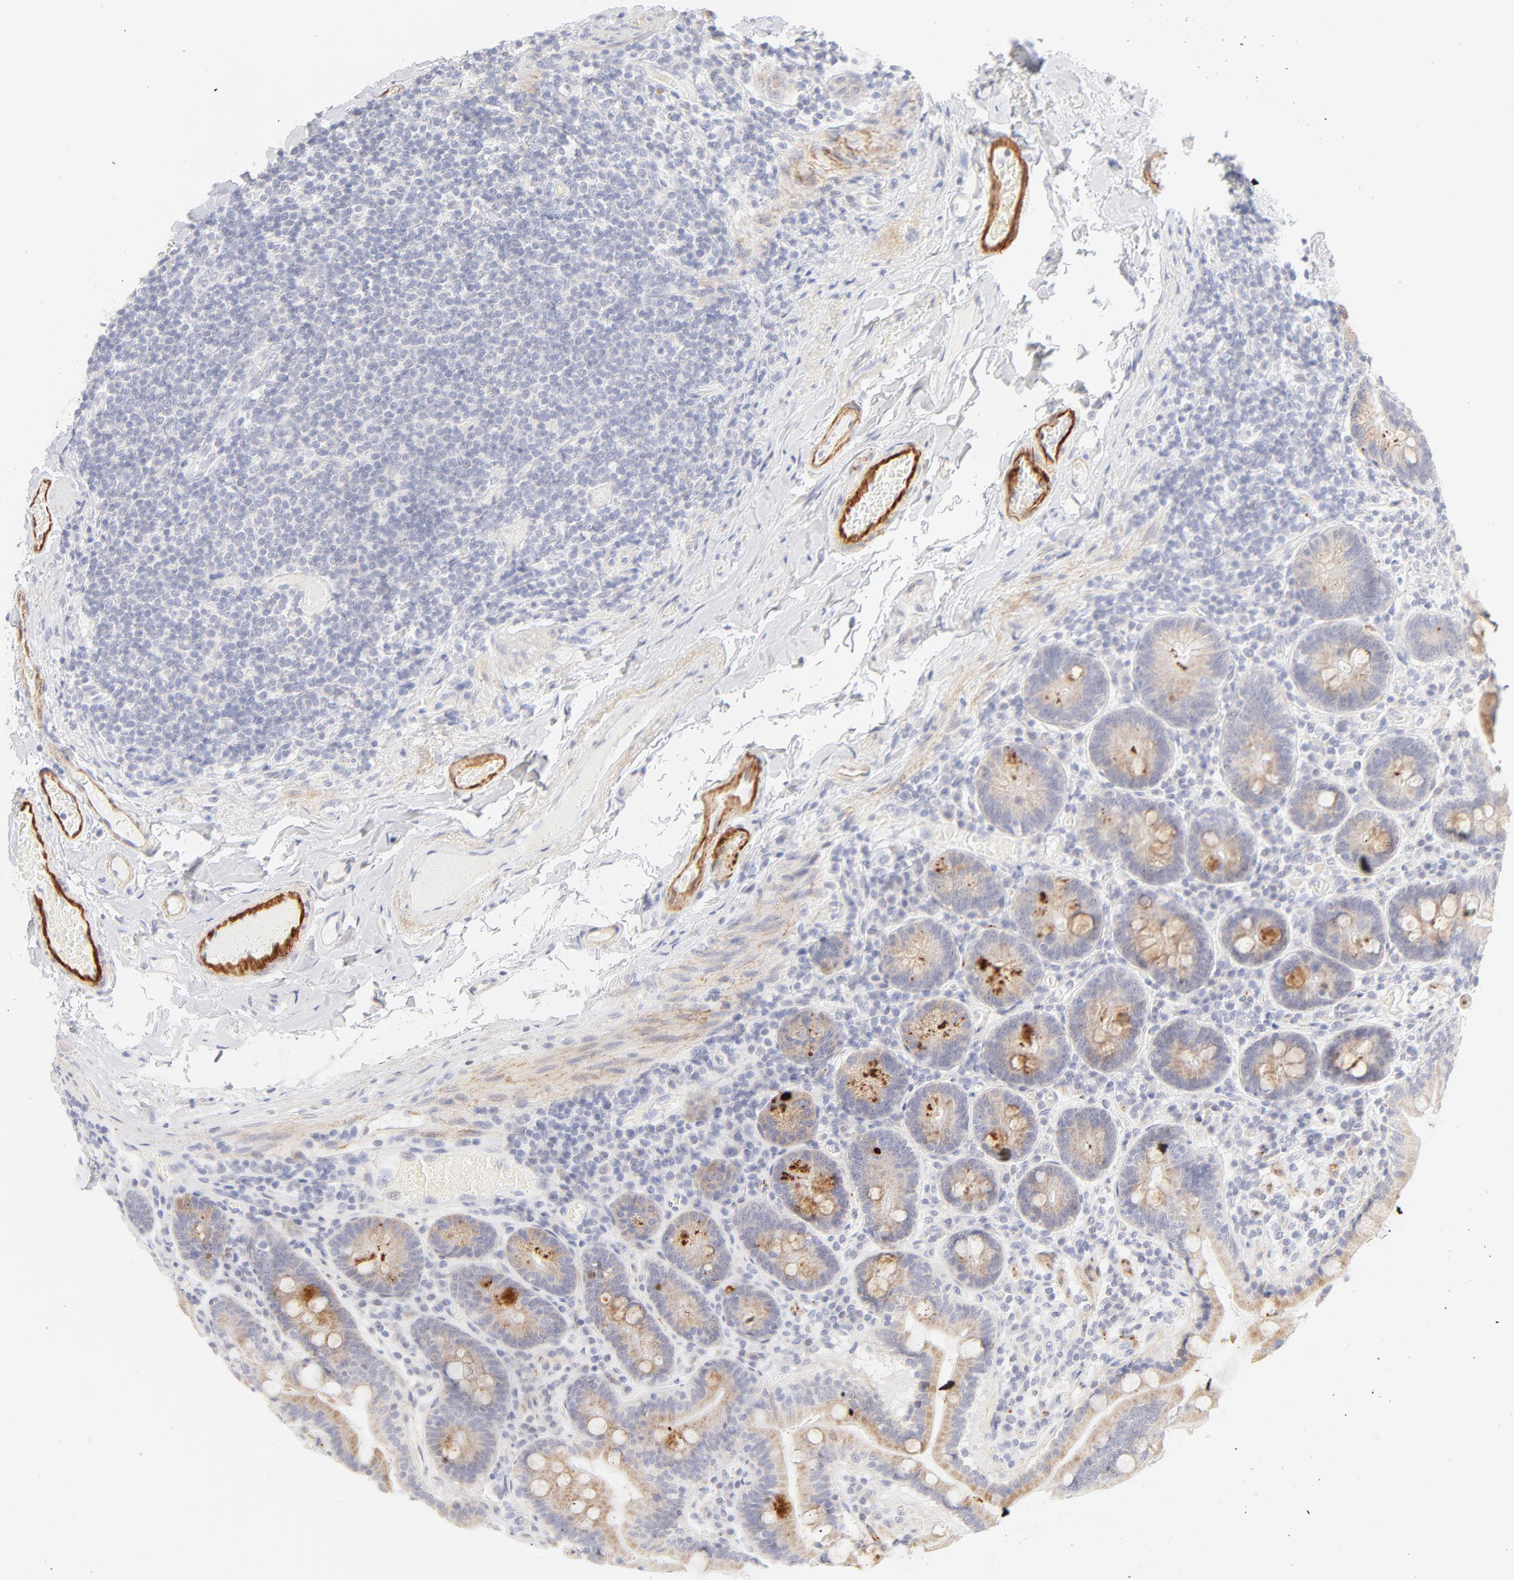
{"staining": {"intensity": "strong", "quantity": ">75%", "location": "cytoplasmic/membranous"}, "tissue": "duodenum", "cell_type": "Glandular cells", "image_type": "normal", "snomed": [{"axis": "morphology", "description": "Normal tissue, NOS"}, {"axis": "topography", "description": "Duodenum"}], "caption": "Brown immunohistochemical staining in unremarkable human duodenum reveals strong cytoplasmic/membranous staining in about >75% of glandular cells.", "gene": "NPNT", "patient": {"sex": "male", "age": 66}}